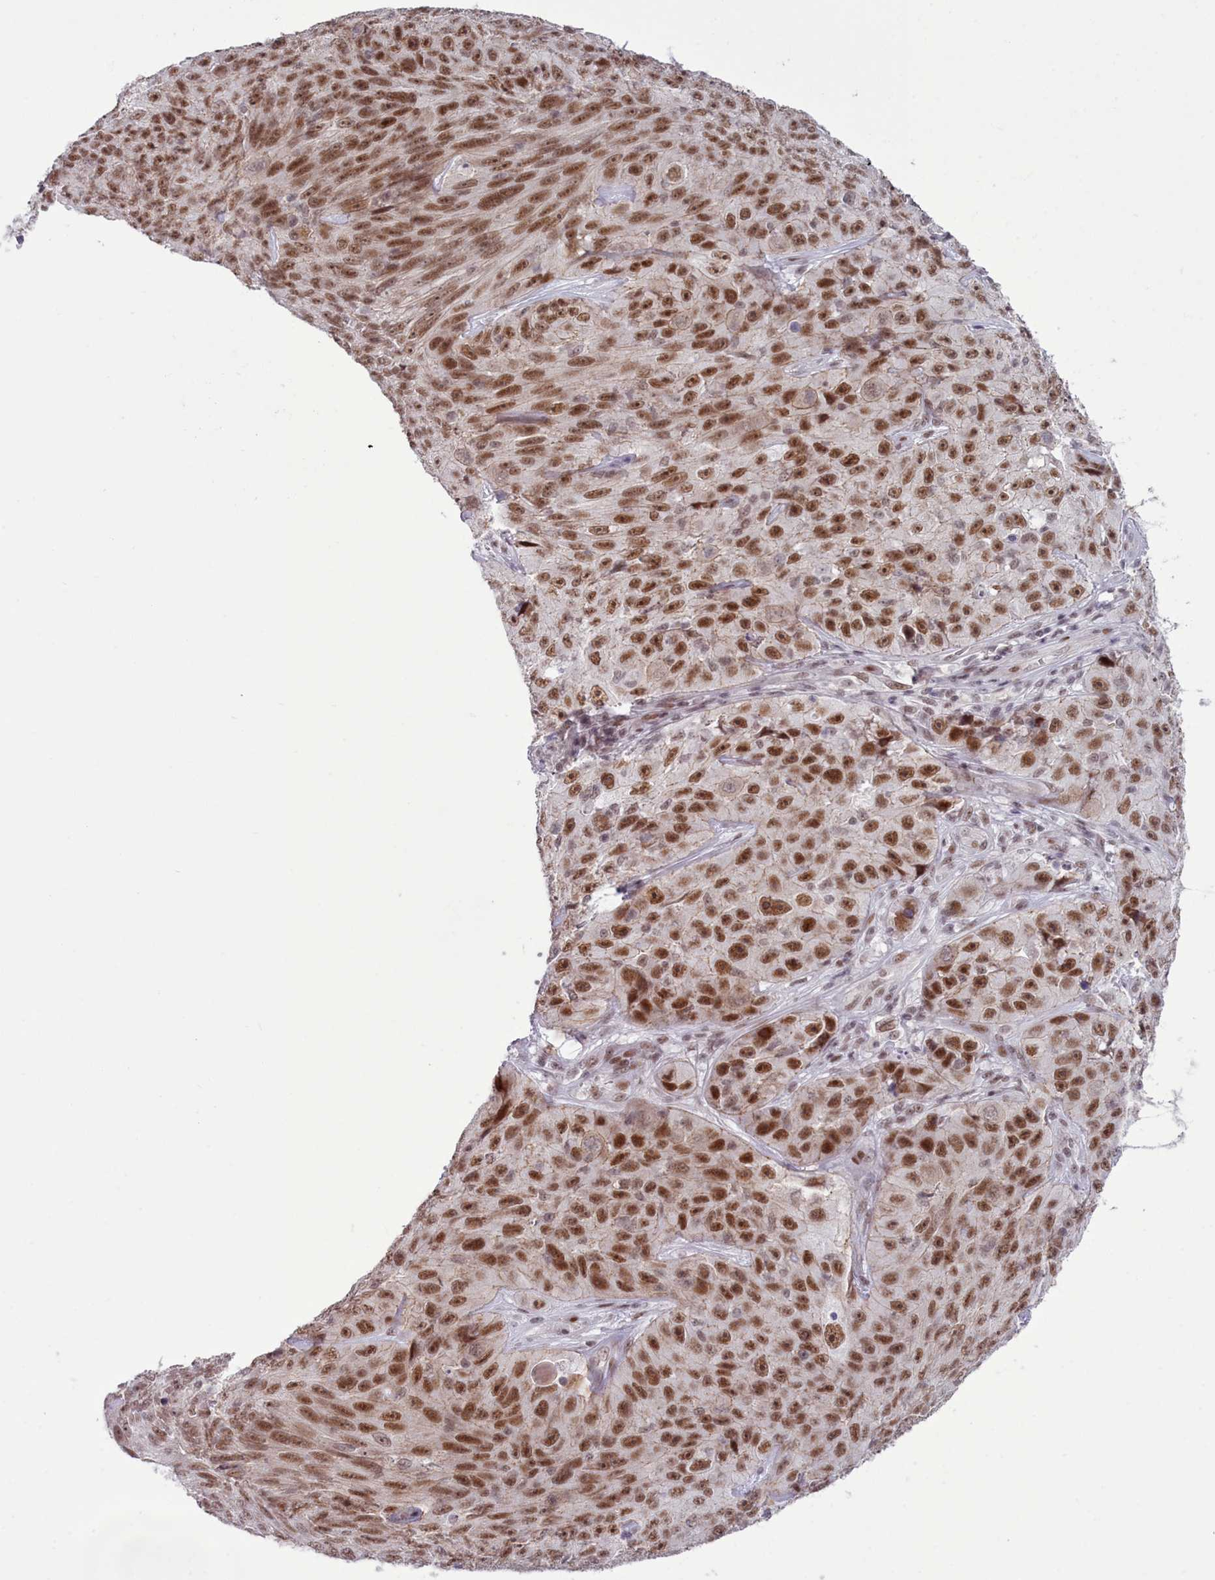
{"staining": {"intensity": "strong", "quantity": ">75%", "location": "nuclear"}, "tissue": "skin cancer", "cell_type": "Tumor cells", "image_type": "cancer", "snomed": [{"axis": "morphology", "description": "Squamous cell carcinoma, NOS"}, {"axis": "topography", "description": "Skin"}], "caption": "Skin cancer stained with DAB immunohistochemistry reveals high levels of strong nuclear expression in approximately >75% of tumor cells.", "gene": "RFX1", "patient": {"sex": "female", "age": 87}}